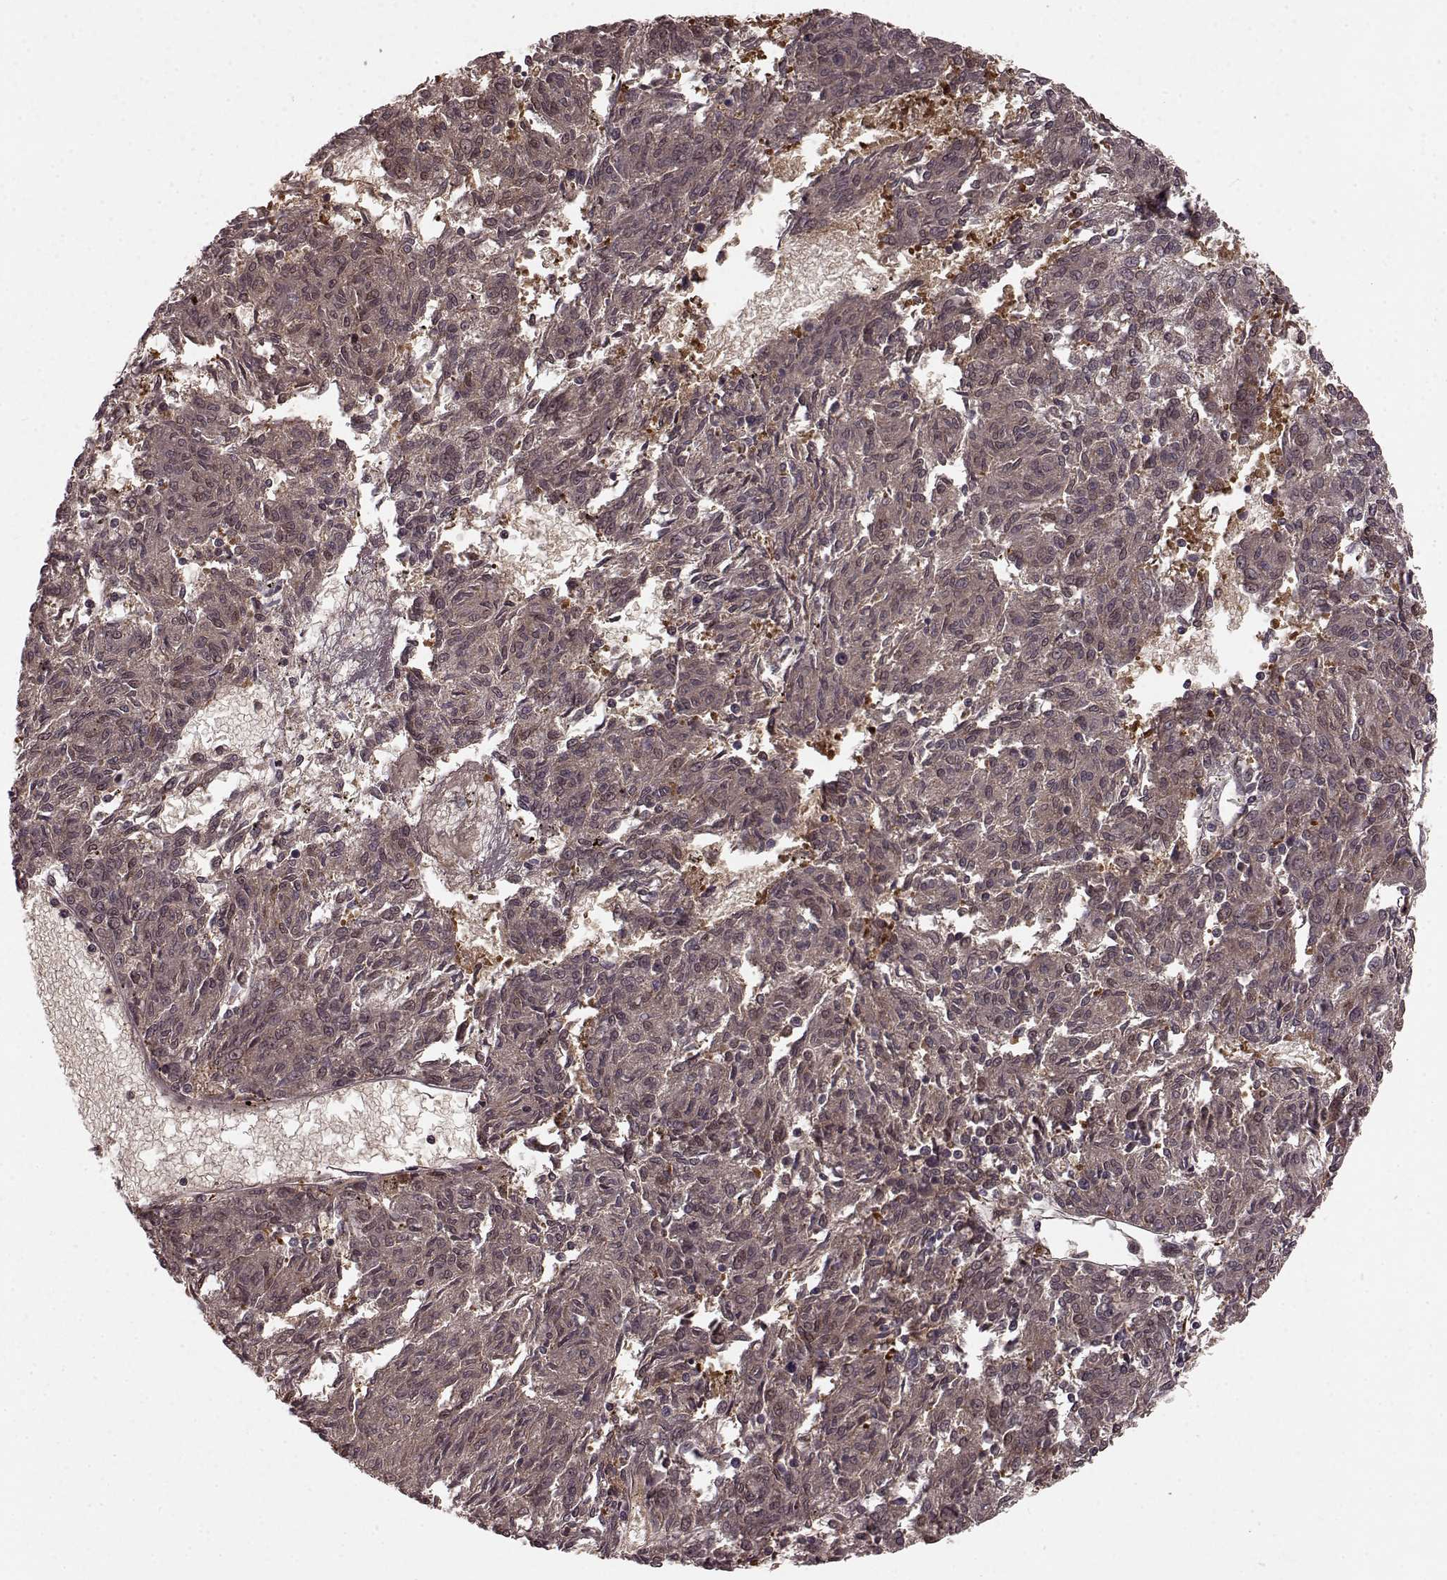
{"staining": {"intensity": "weak", "quantity": "<25%", "location": "cytoplasmic/membranous"}, "tissue": "melanoma", "cell_type": "Tumor cells", "image_type": "cancer", "snomed": [{"axis": "morphology", "description": "Malignant melanoma, NOS"}, {"axis": "topography", "description": "Skin"}], "caption": "The histopathology image exhibits no staining of tumor cells in malignant melanoma.", "gene": "GSS", "patient": {"sex": "female", "age": 72}}